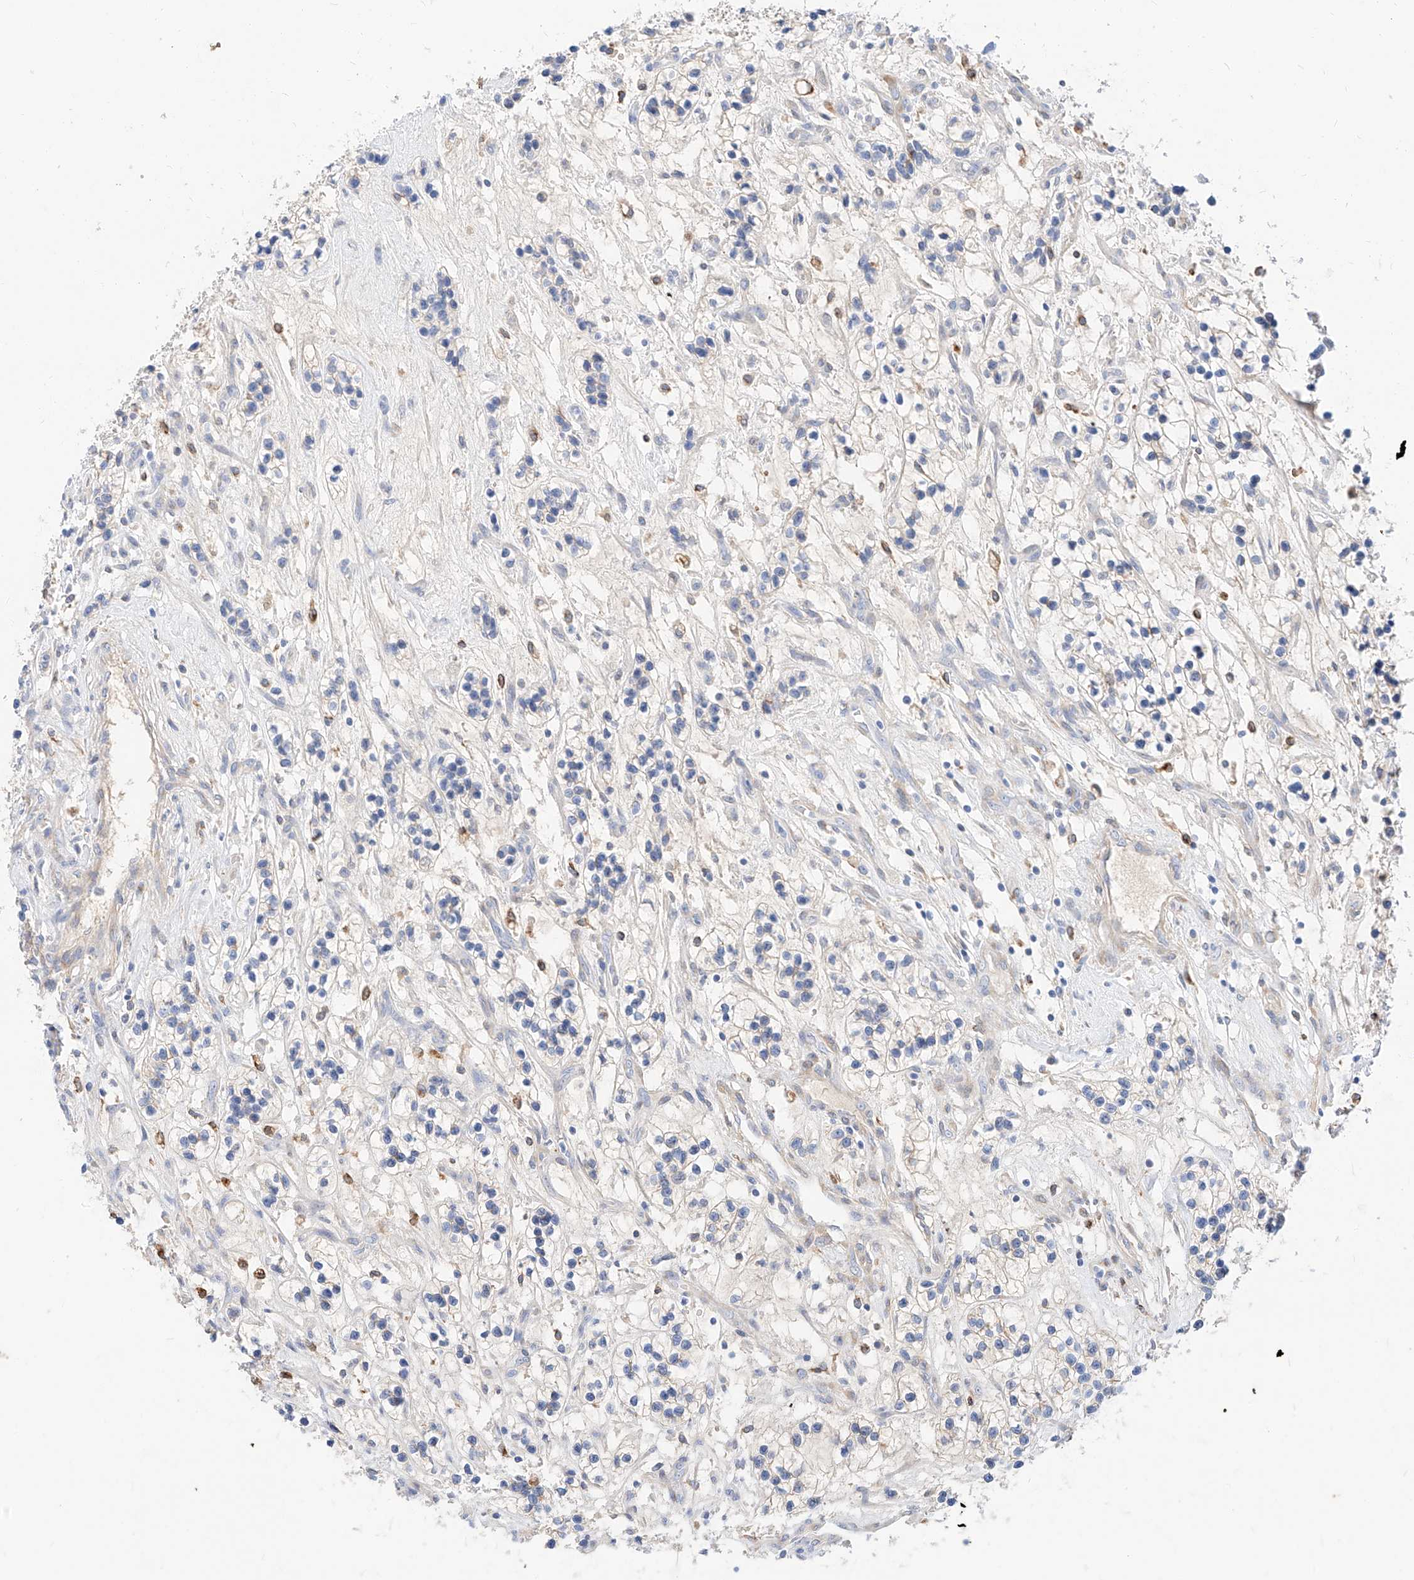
{"staining": {"intensity": "moderate", "quantity": "<25%", "location": "cytoplasmic/membranous"}, "tissue": "renal cancer", "cell_type": "Tumor cells", "image_type": "cancer", "snomed": [{"axis": "morphology", "description": "Adenocarcinoma, NOS"}, {"axis": "topography", "description": "Kidney"}], "caption": "An IHC histopathology image of neoplastic tissue is shown. Protein staining in brown shows moderate cytoplasmic/membranous positivity in renal cancer (adenocarcinoma) within tumor cells. (brown staining indicates protein expression, while blue staining denotes nuclei).", "gene": "MAP7", "patient": {"sex": "female", "age": 57}}